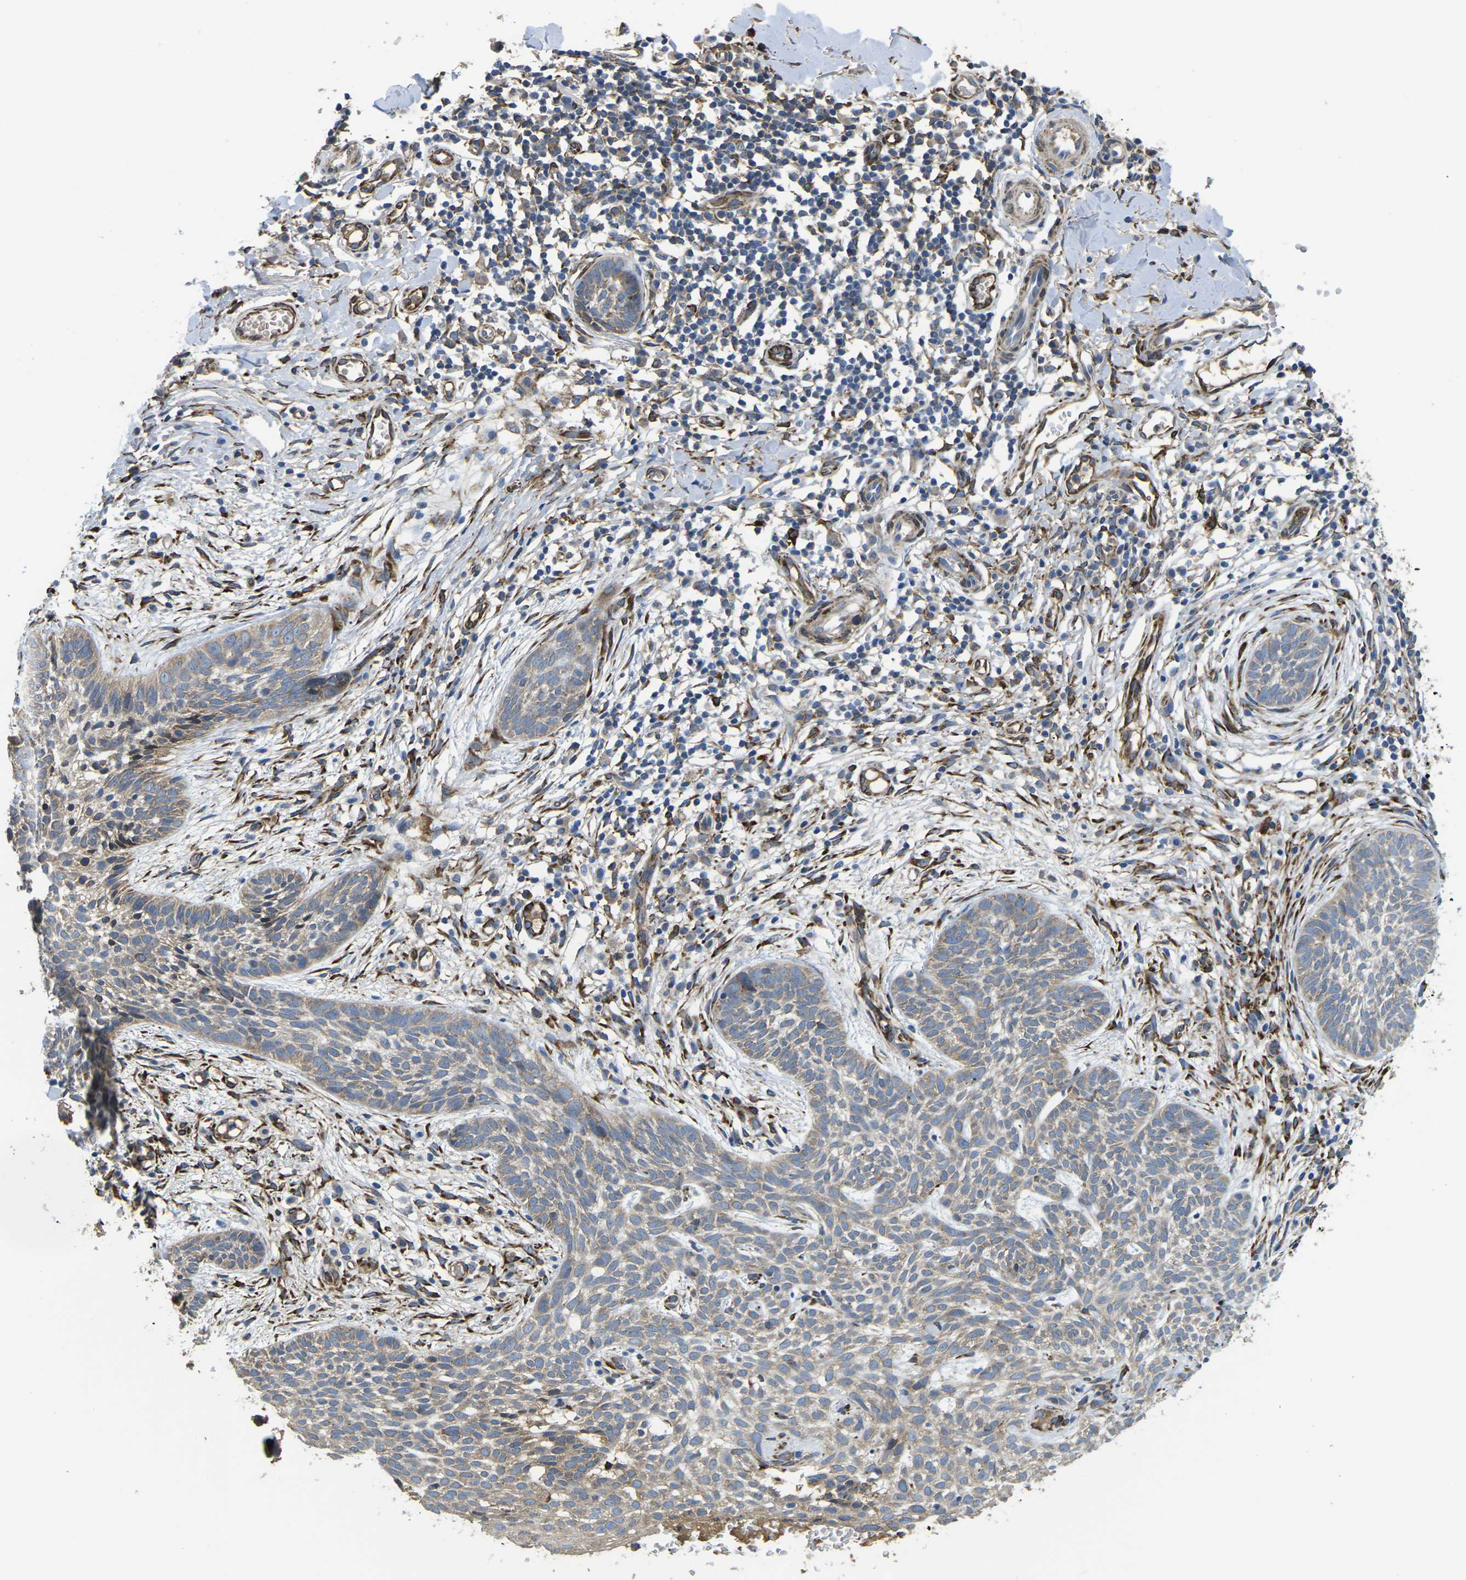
{"staining": {"intensity": "weak", "quantity": "25%-75%", "location": "cytoplasmic/membranous"}, "tissue": "skin cancer", "cell_type": "Tumor cells", "image_type": "cancer", "snomed": [{"axis": "morphology", "description": "Basal cell carcinoma"}, {"axis": "topography", "description": "Skin"}], "caption": "The histopathology image displays a brown stain indicating the presence of a protein in the cytoplasmic/membranous of tumor cells in skin cancer. Using DAB (brown) and hematoxylin (blue) stains, captured at high magnification using brightfield microscopy.", "gene": "PDZD8", "patient": {"sex": "female", "age": 59}}